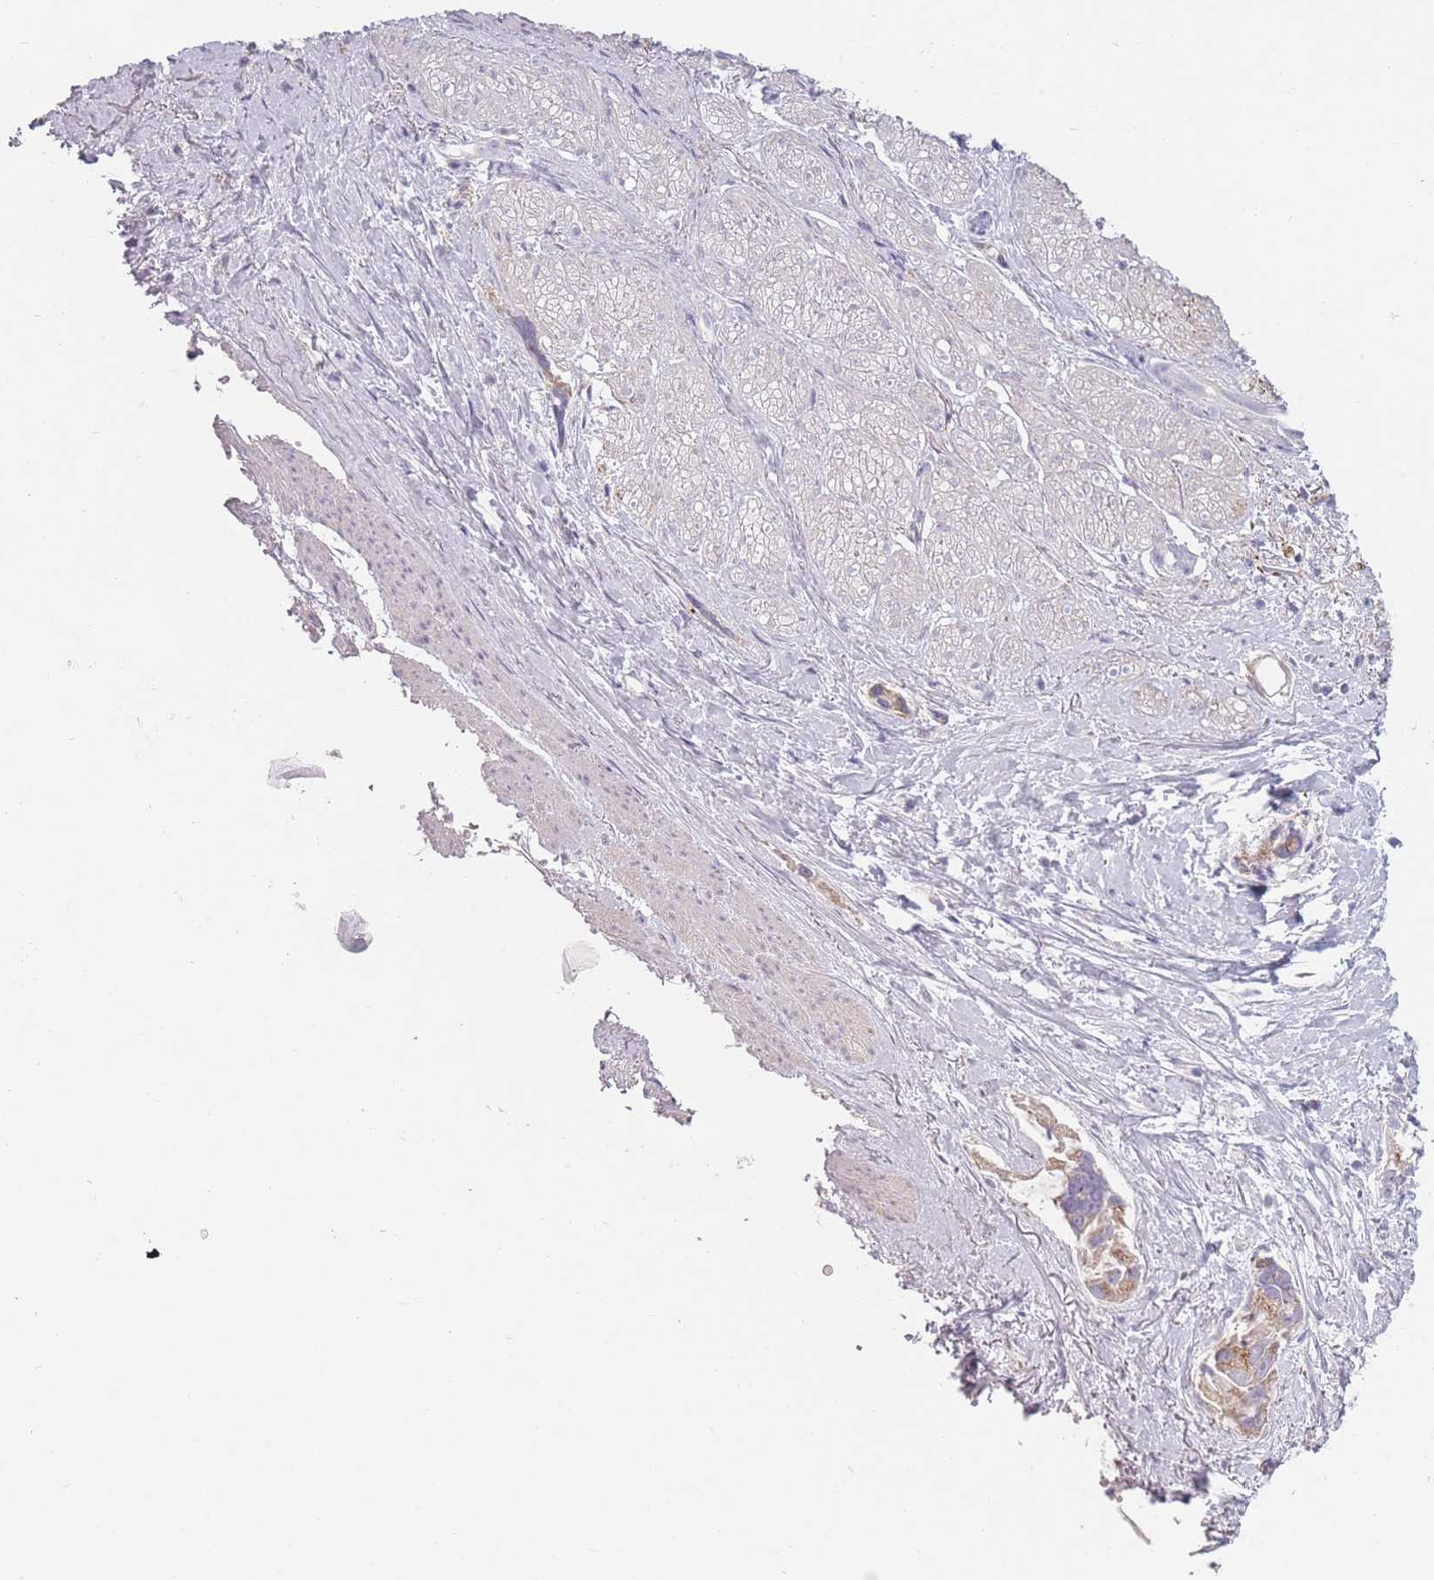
{"staining": {"intensity": "moderate", "quantity": ">75%", "location": "cytoplasmic/membranous"}, "tissue": "stomach cancer", "cell_type": "Tumor cells", "image_type": "cancer", "snomed": [{"axis": "morphology", "description": "Adenocarcinoma, NOS"}, {"axis": "topography", "description": "Stomach"}], "caption": "Adenocarcinoma (stomach) was stained to show a protein in brown. There is medium levels of moderate cytoplasmic/membranous staining in about >75% of tumor cells. The protein of interest is stained brown, and the nuclei are stained in blue (DAB (3,3'-diaminobenzidine) IHC with brightfield microscopy, high magnification).", "gene": "PEX11B", "patient": {"sex": "male", "age": 55}}